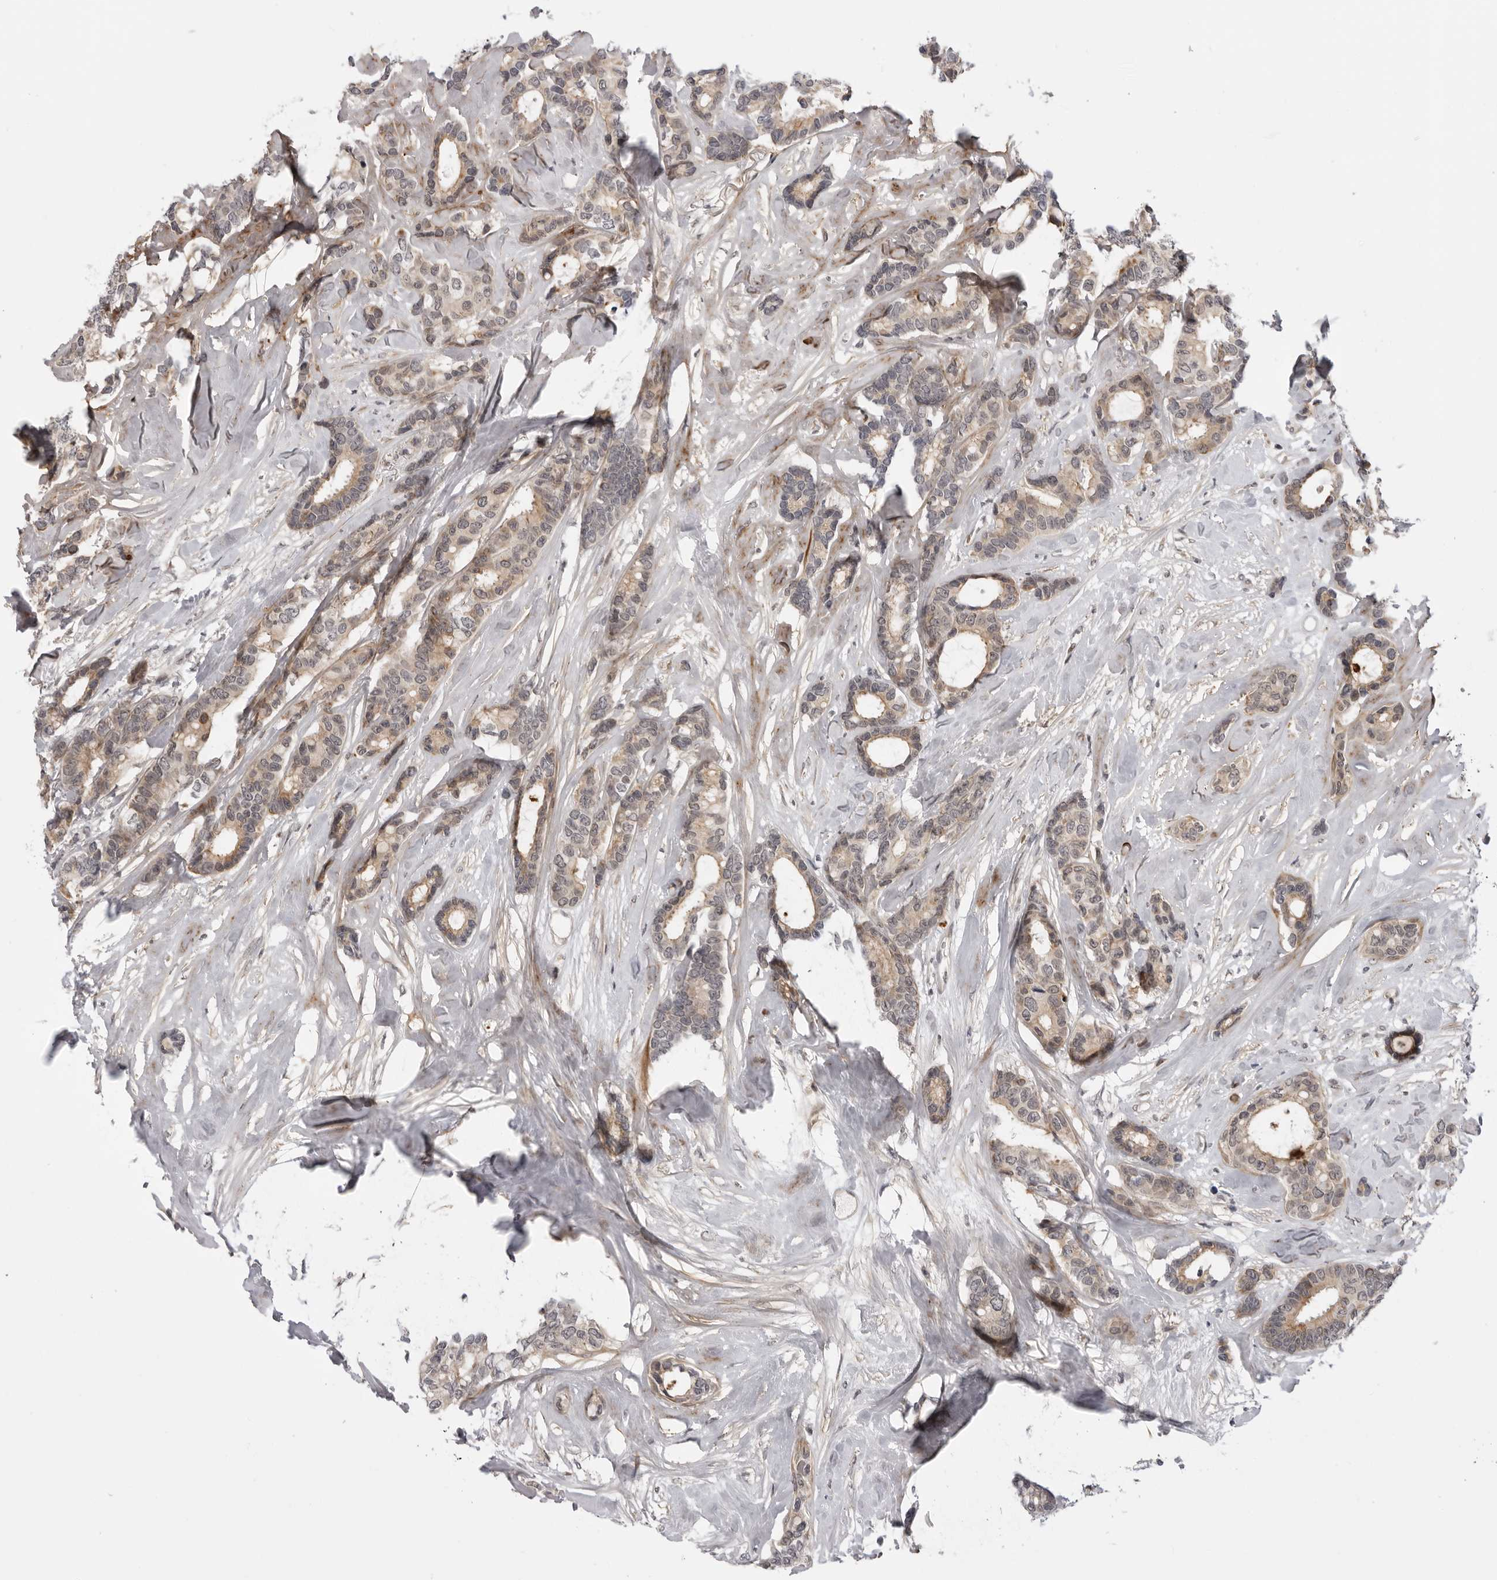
{"staining": {"intensity": "moderate", "quantity": ">75%", "location": "cytoplasmic/membranous"}, "tissue": "breast cancer", "cell_type": "Tumor cells", "image_type": "cancer", "snomed": [{"axis": "morphology", "description": "Duct carcinoma"}, {"axis": "topography", "description": "Breast"}], "caption": "IHC of human breast cancer (infiltrating ductal carcinoma) demonstrates medium levels of moderate cytoplasmic/membranous positivity in about >75% of tumor cells. (Stains: DAB in brown, nuclei in blue, Microscopy: brightfield microscopy at high magnification).", "gene": "ALPK2", "patient": {"sex": "female", "age": 87}}